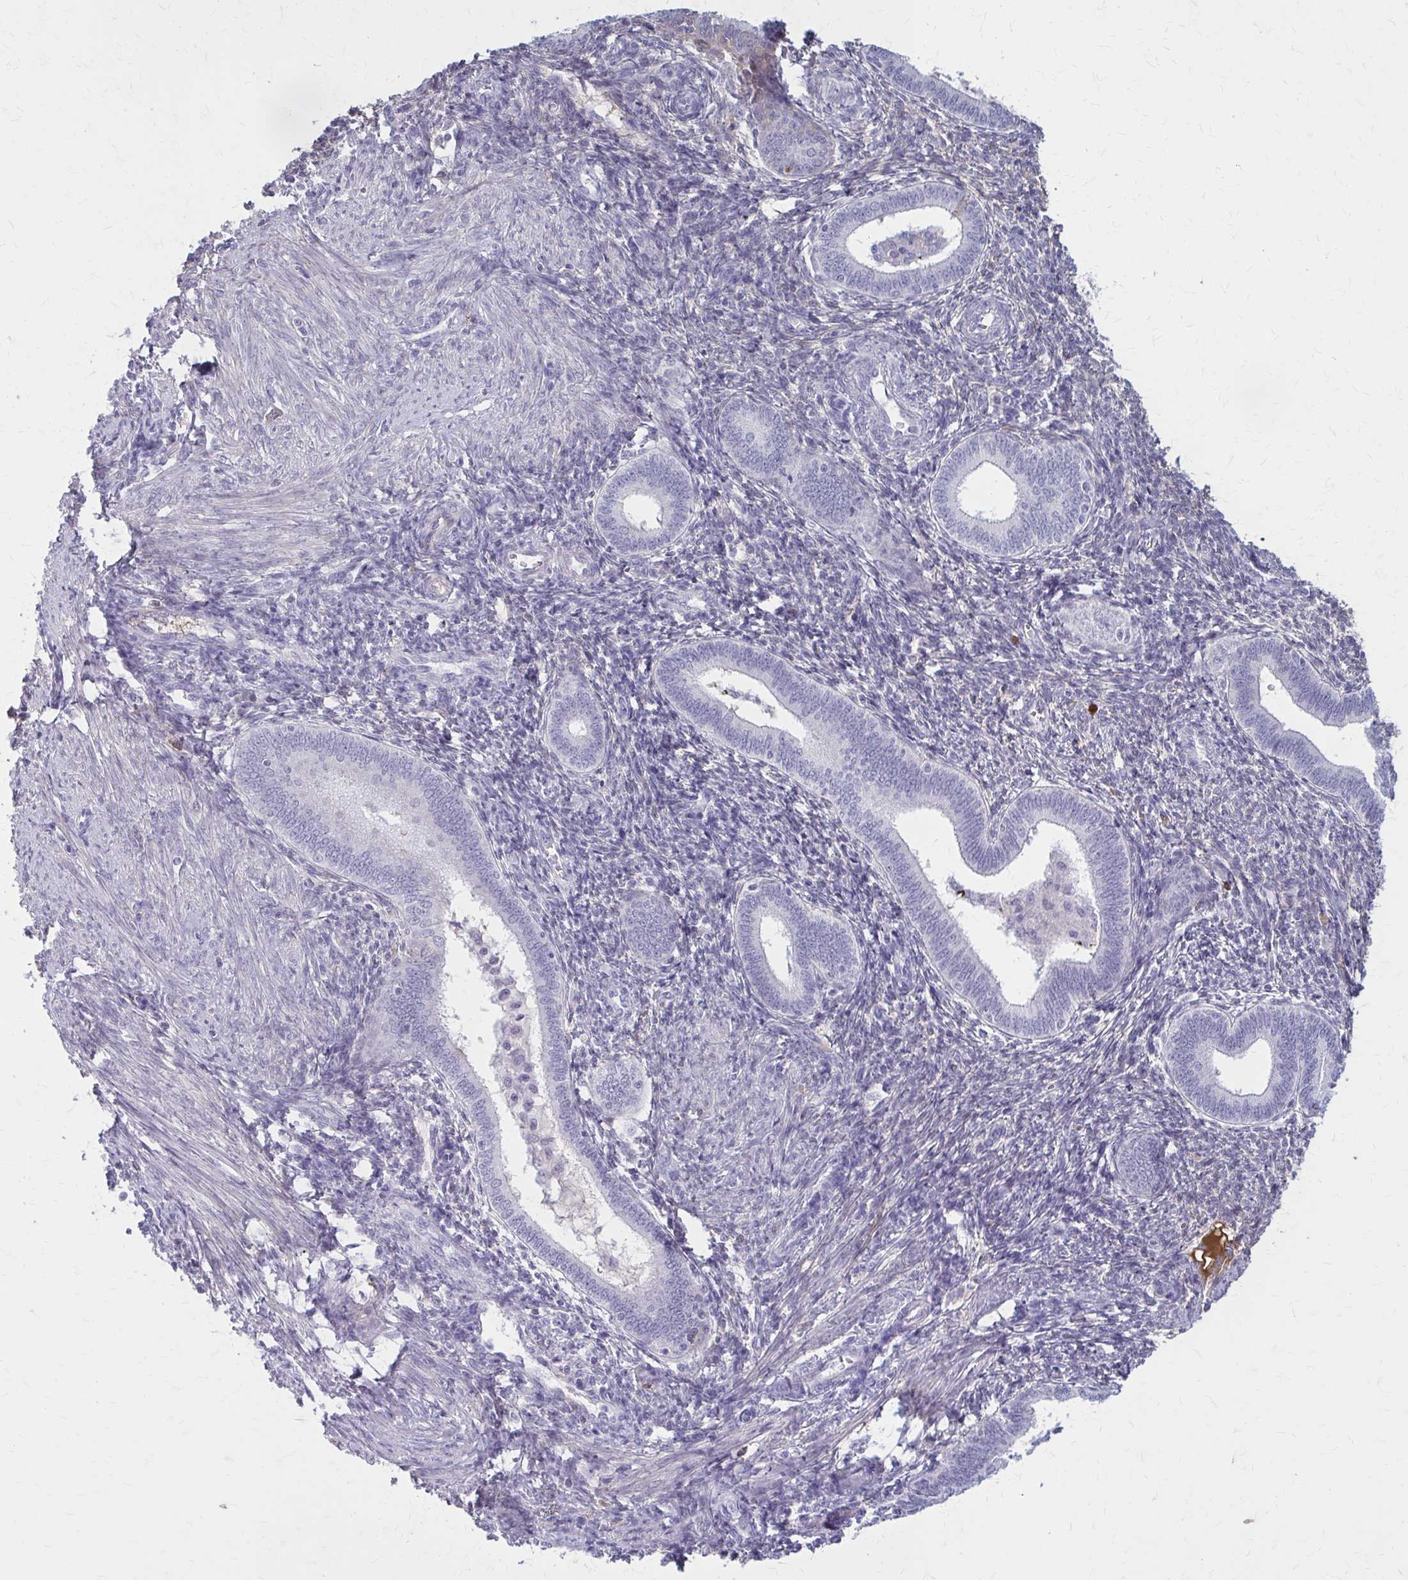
{"staining": {"intensity": "moderate", "quantity": "<25%", "location": "cytoplasmic/membranous"}, "tissue": "endometrium", "cell_type": "Cells in endometrial stroma", "image_type": "normal", "snomed": [{"axis": "morphology", "description": "Normal tissue, NOS"}, {"axis": "topography", "description": "Endometrium"}], "caption": "Unremarkable endometrium displays moderate cytoplasmic/membranous staining in approximately <25% of cells in endometrial stroma, visualized by immunohistochemistry.", "gene": "SERPIND1", "patient": {"sex": "female", "age": 41}}